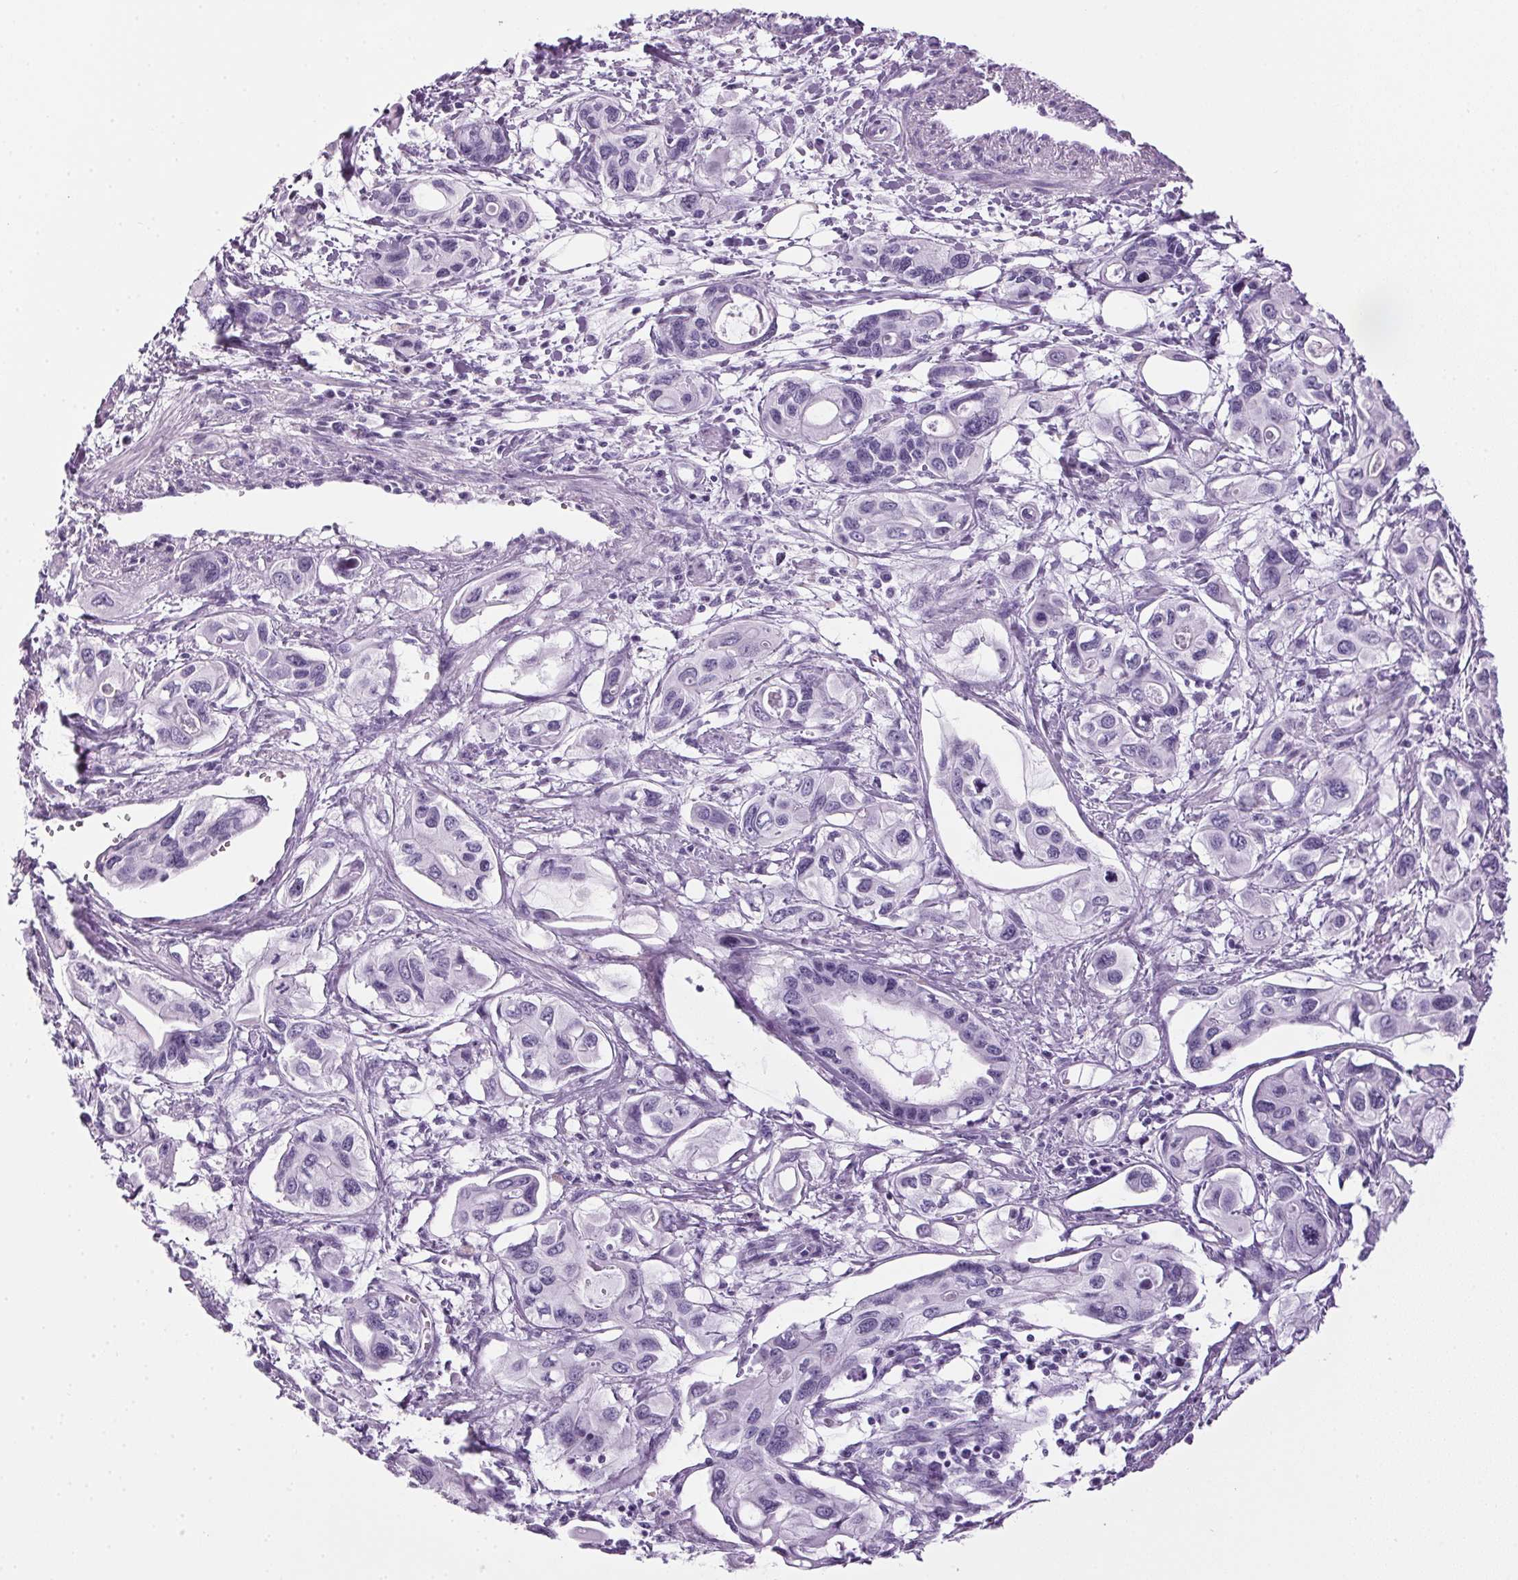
{"staining": {"intensity": "negative", "quantity": "none", "location": "none"}, "tissue": "pancreatic cancer", "cell_type": "Tumor cells", "image_type": "cancer", "snomed": [{"axis": "morphology", "description": "Adenocarcinoma, NOS"}, {"axis": "topography", "description": "Pancreas"}], "caption": "Tumor cells show no significant staining in pancreatic adenocarcinoma.", "gene": "PPP1R1A", "patient": {"sex": "male", "age": 60}}